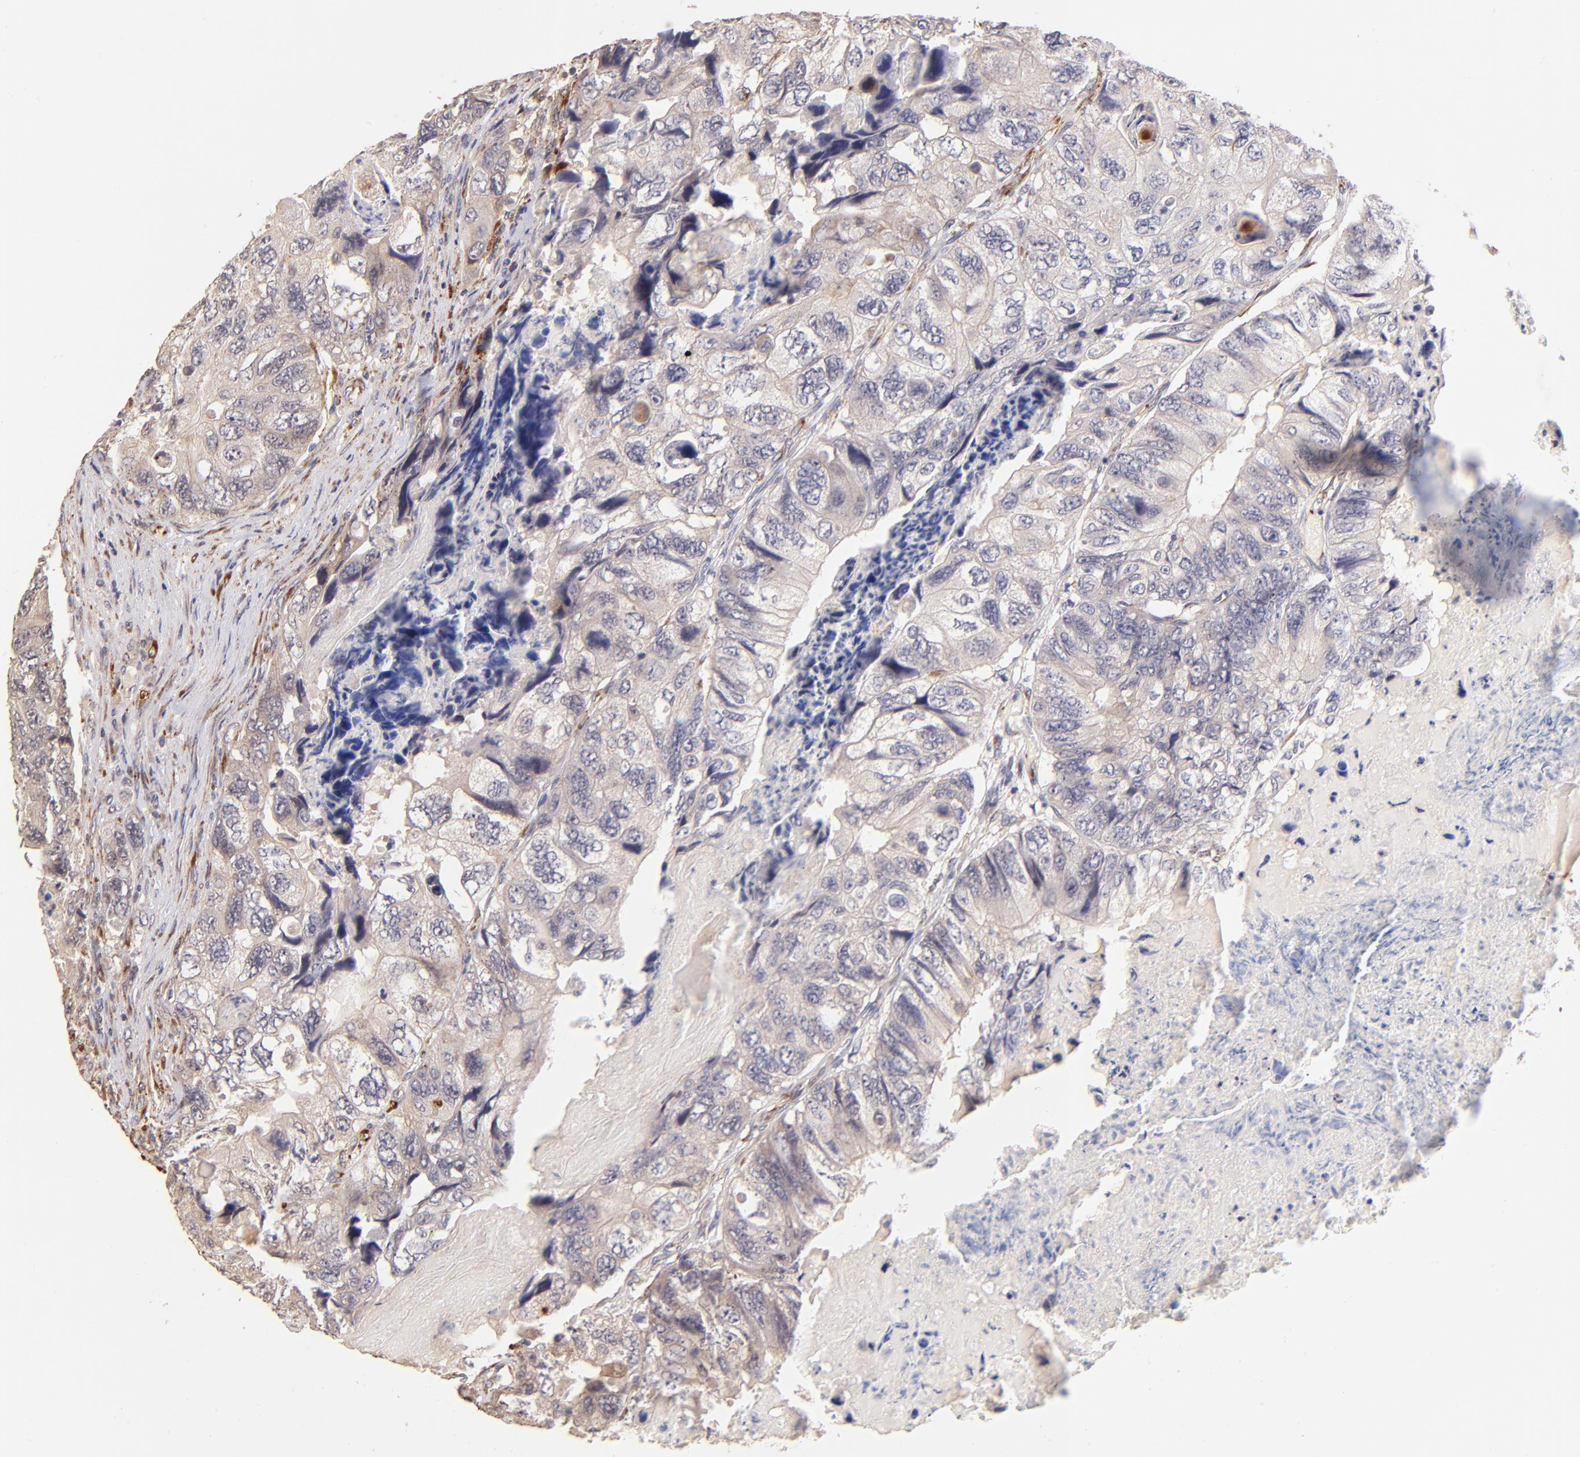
{"staining": {"intensity": "weak", "quantity": "<25%", "location": "cytoplasmic/membranous"}, "tissue": "colorectal cancer", "cell_type": "Tumor cells", "image_type": "cancer", "snomed": [{"axis": "morphology", "description": "Adenocarcinoma, NOS"}, {"axis": "topography", "description": "Rectum"}], "caption": "This is a image of IHC staining of colorectal cancer (adenocarcinoma), which shows no expression in tumor cells. (Immunohistochemistry (ihc), brightfield microscopy, high magnification).", "gene": "SPARC", "patient": {"sex": "female", "age": 82}}